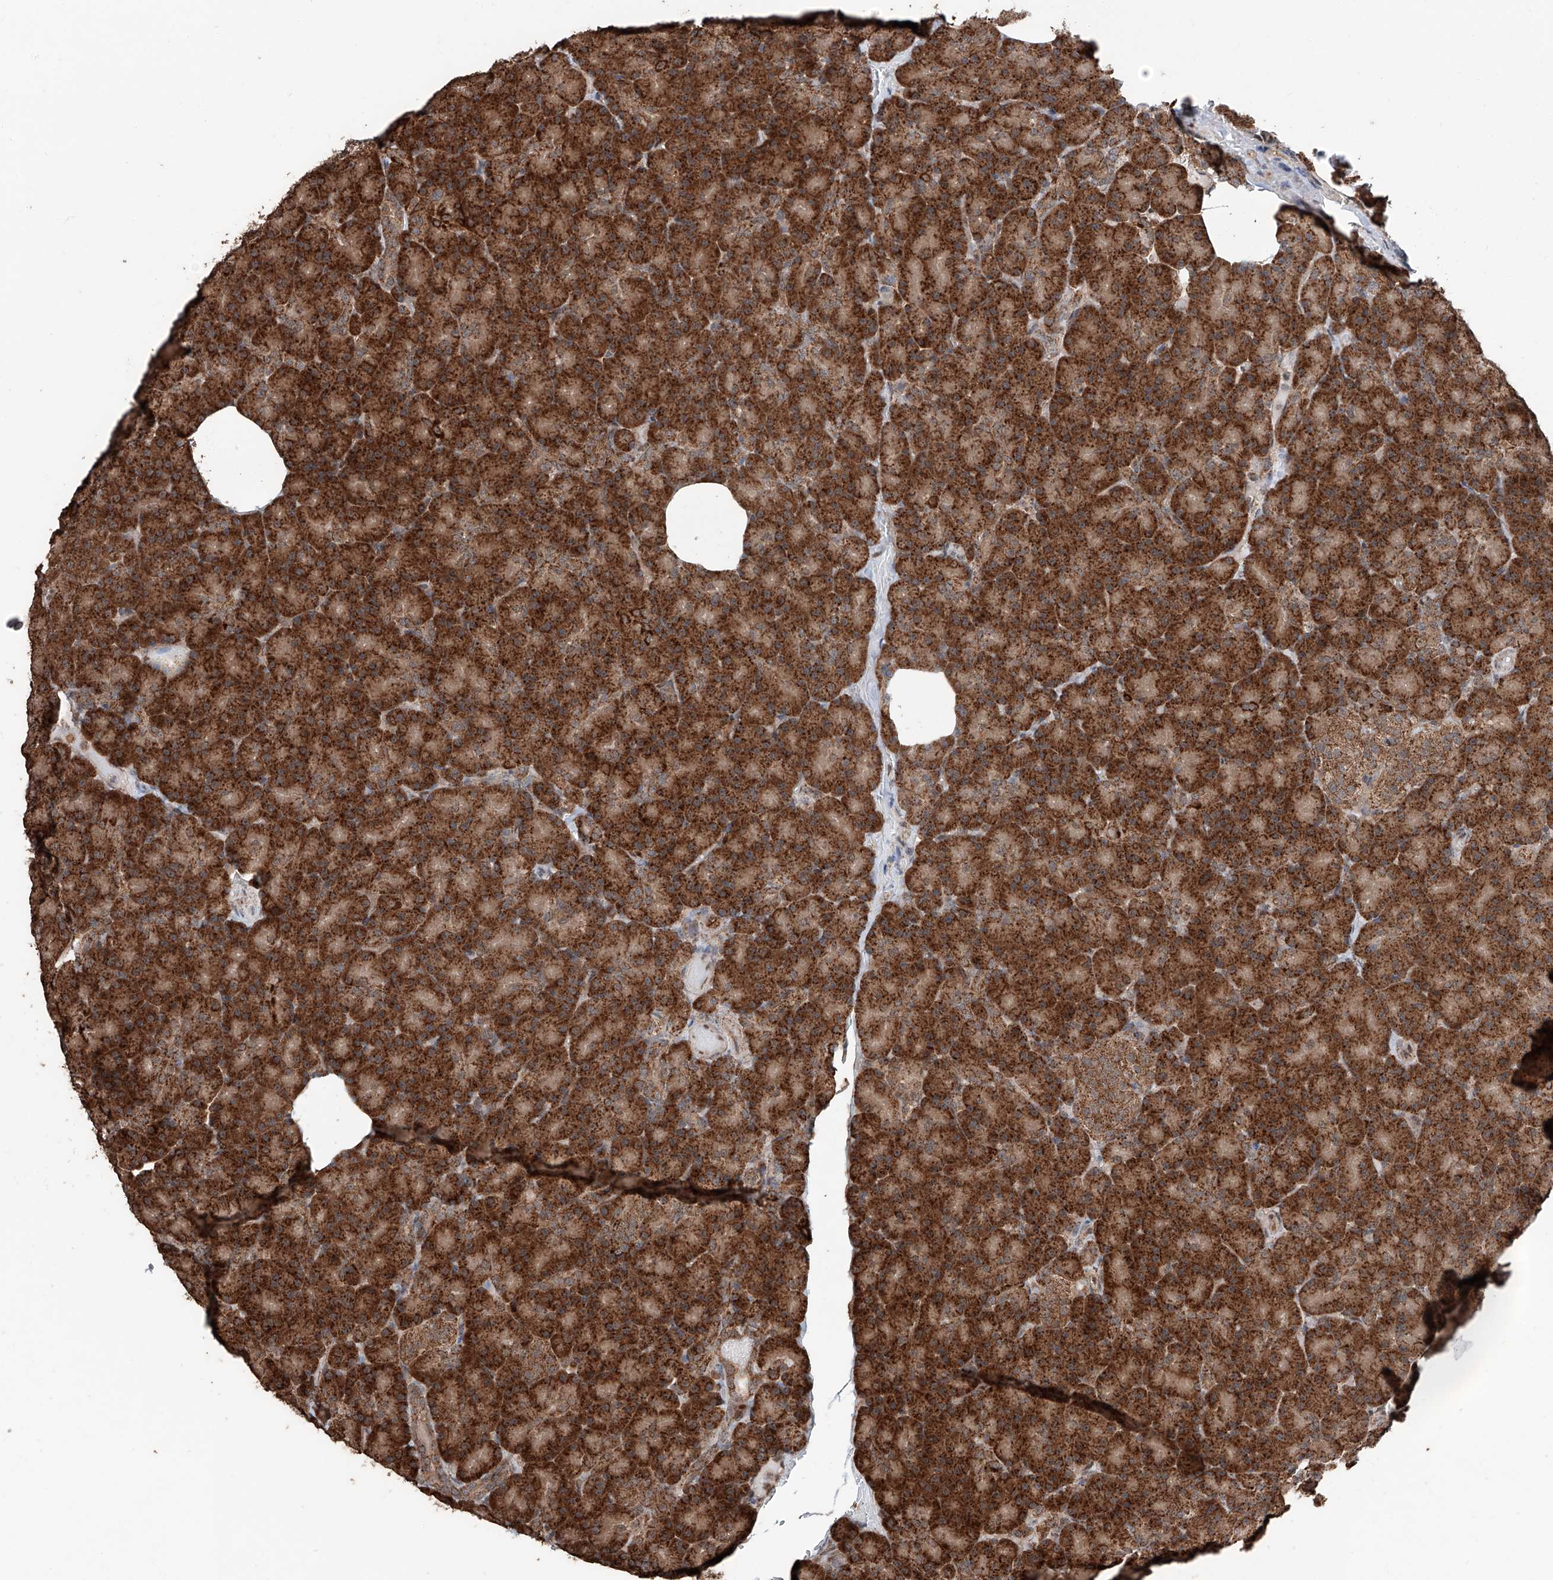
{"staining": {"intensity": "strong", "quantity": ">75%", "location": "cytoplasmic/membranous"}, "tissue": "pancreas", "cell_type": "Exocrine glandular cells", "image_type": "normal", "snomed": [{"axis": "morphology", "description": "Normal tissue, NOS"}, {"axis": "topography", "description": "Pancreas"}], "caption": "Exocrine glandular cells show high levels of strong cytoplasmic/membranous staining in approximately >75% of cells in unremarkable human pancreas.", "gene": "ZNF445", "patient": {"sex": "female", "age": 43}}